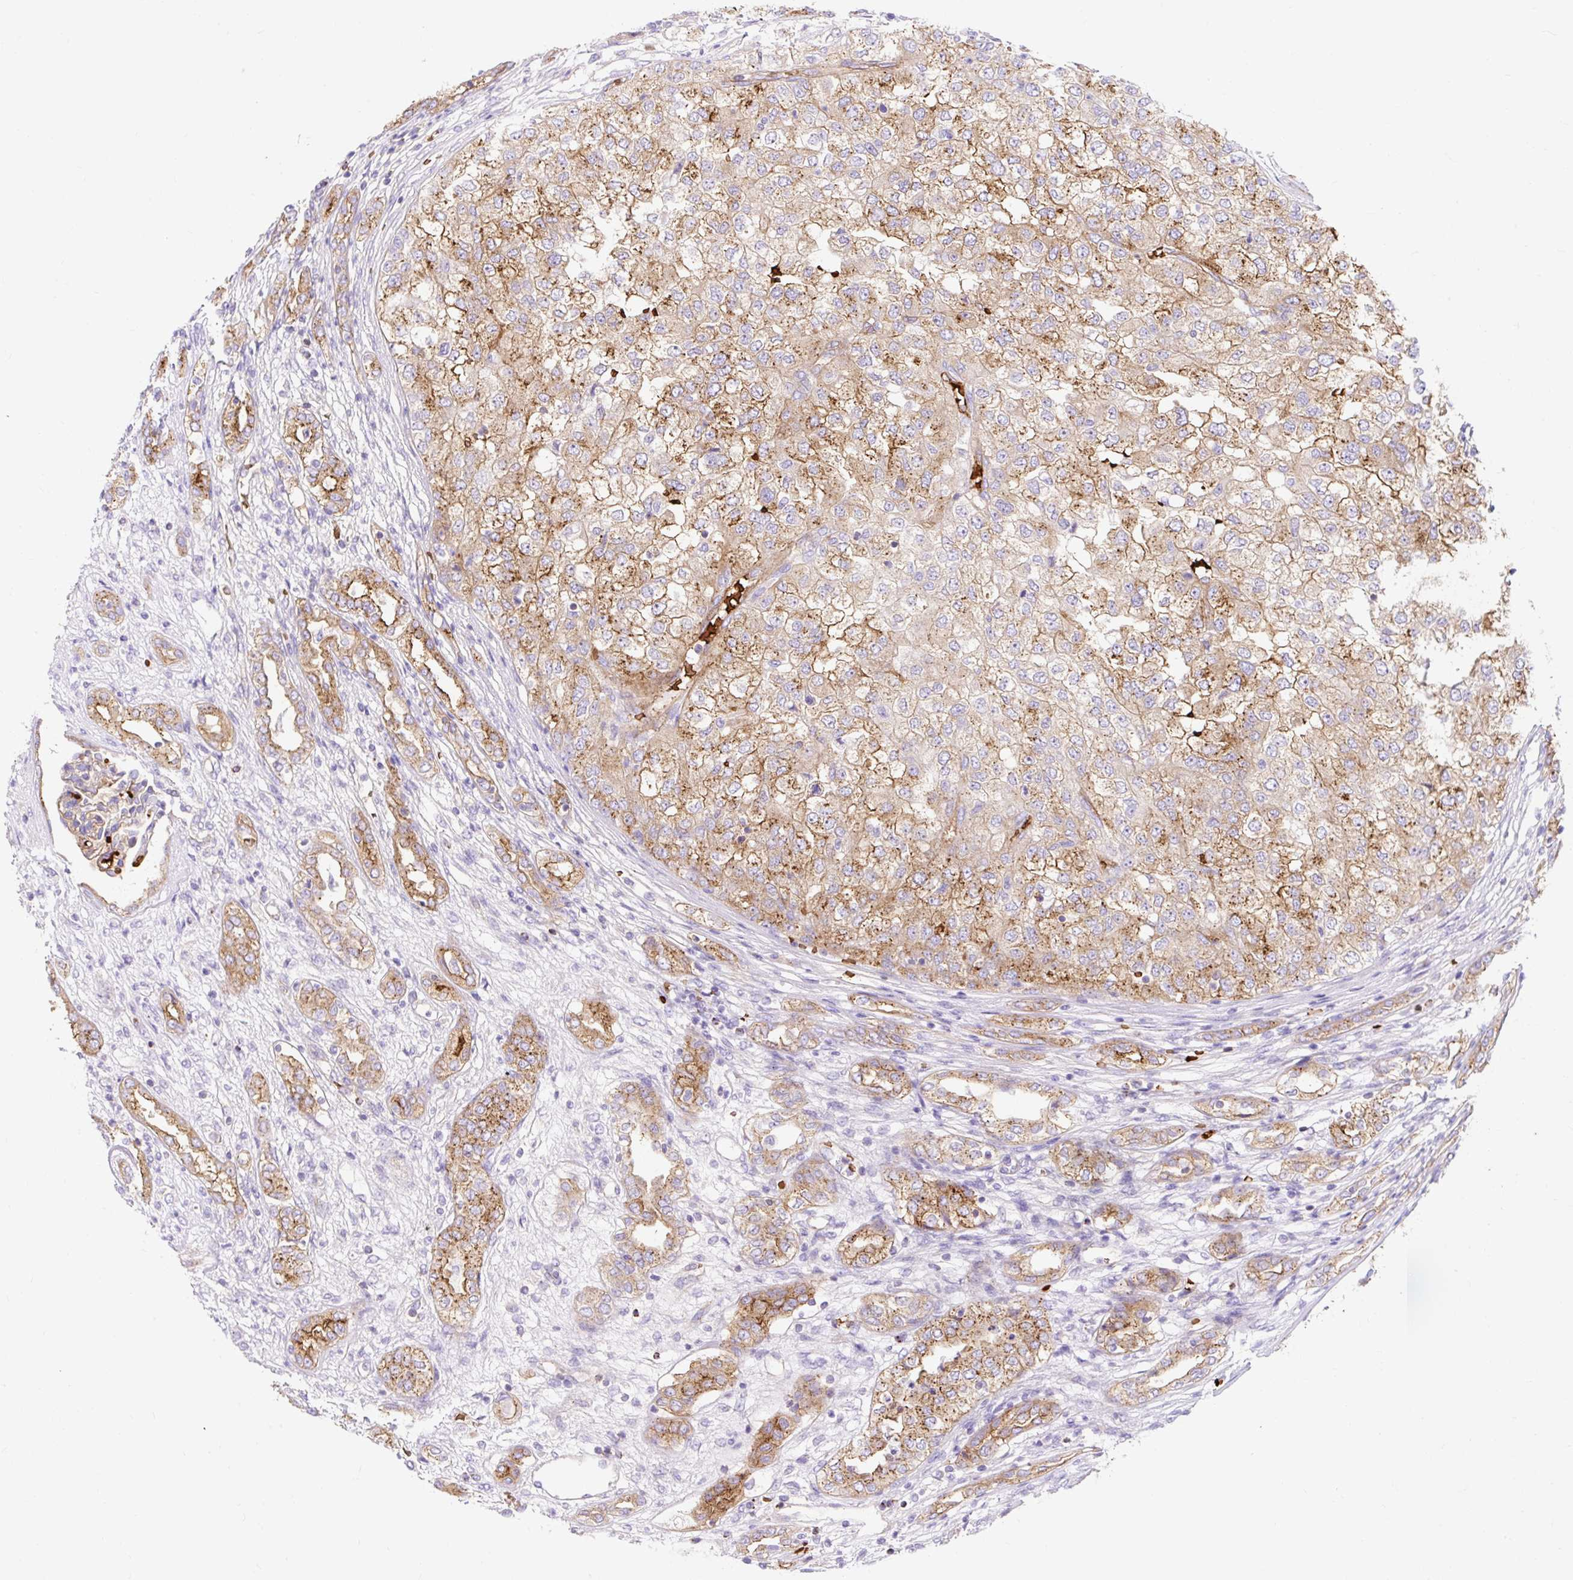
{"staining": {"intensity": "moderate", "quantity": "25%-75%", "location": "cytoplasmic/membranous"}, "tissue": "renal cancer", "cell_type": "Tumor cells", "image_type": "cancer", "snomed": [{"axis": "morphology", "description": "Adenocarcinoma, NOS"}, {"axis": "topography", "description": "Kidney"}], "caption": "DAB immunohistochemical staining of renal cancer (adenocarcinoma) exhibits moderate cytoplasmic/membranous protein expression in approximately 25%-75% of tumor cells.", "gene": "HIP1R", "patient": {"sex": "female", "age": 54}}